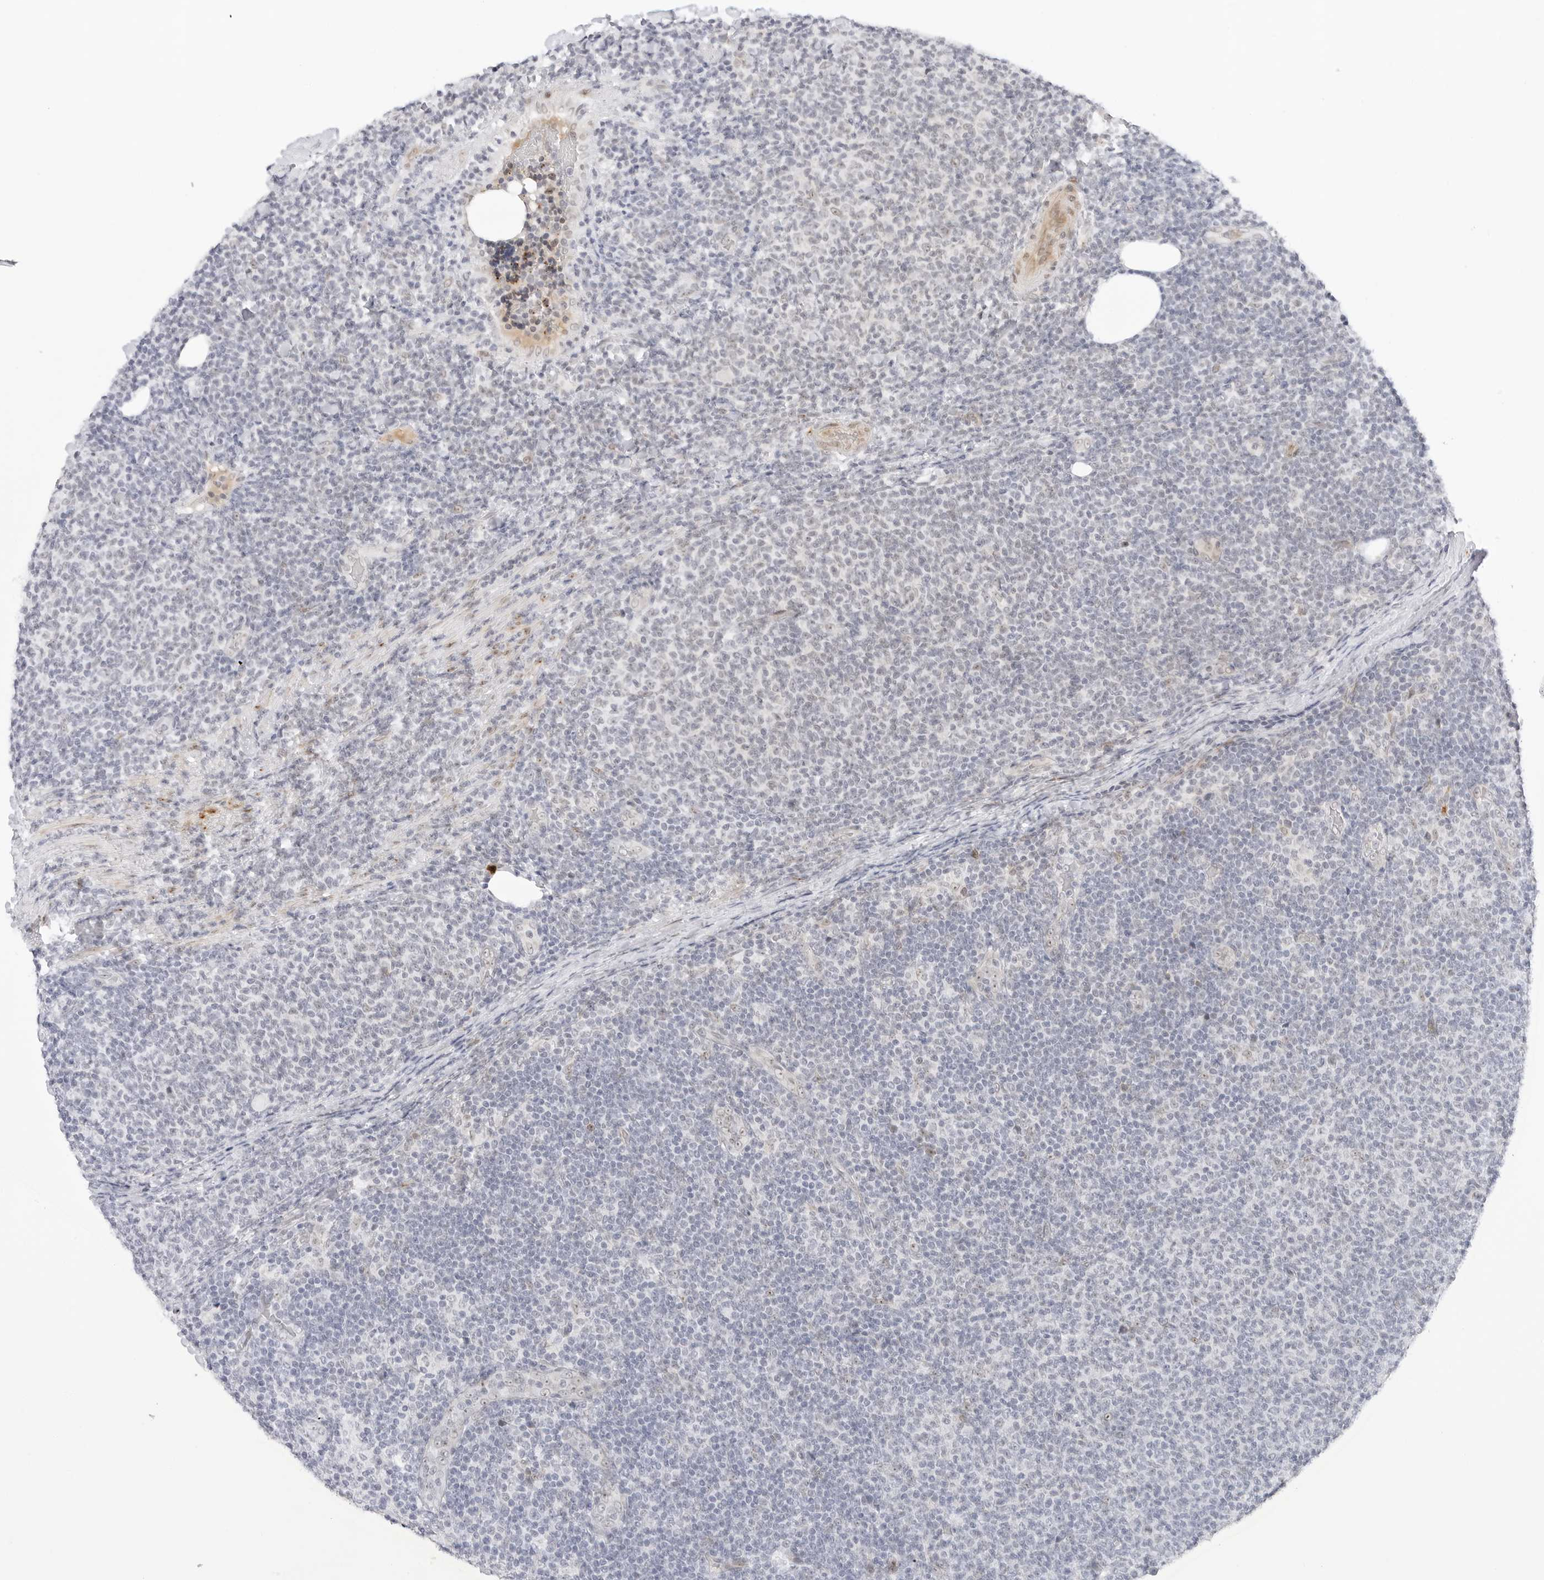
{"staining": {"intensity": "weak", "quantity": "<25%", "location": "nuclear"}, "tissue": "lymphoma", "cell_type": "Tumor cells", "image_type": "cancer", "snomed": [{"axis": "morphology", "description": "Malignant lymphoma, non-Hodgkin's type, Low grade"}, {"axis": "topography", "description": "Lymph node"}], "caption": "Micrograph shows no protein positivity in tumor cells of lymphoma tissue. (DAB immunohistochemistry visualized using brightfield microscopy, high magnification).", "gene": "HIPK3", "patient": {"sex": "male", "age": 66}}